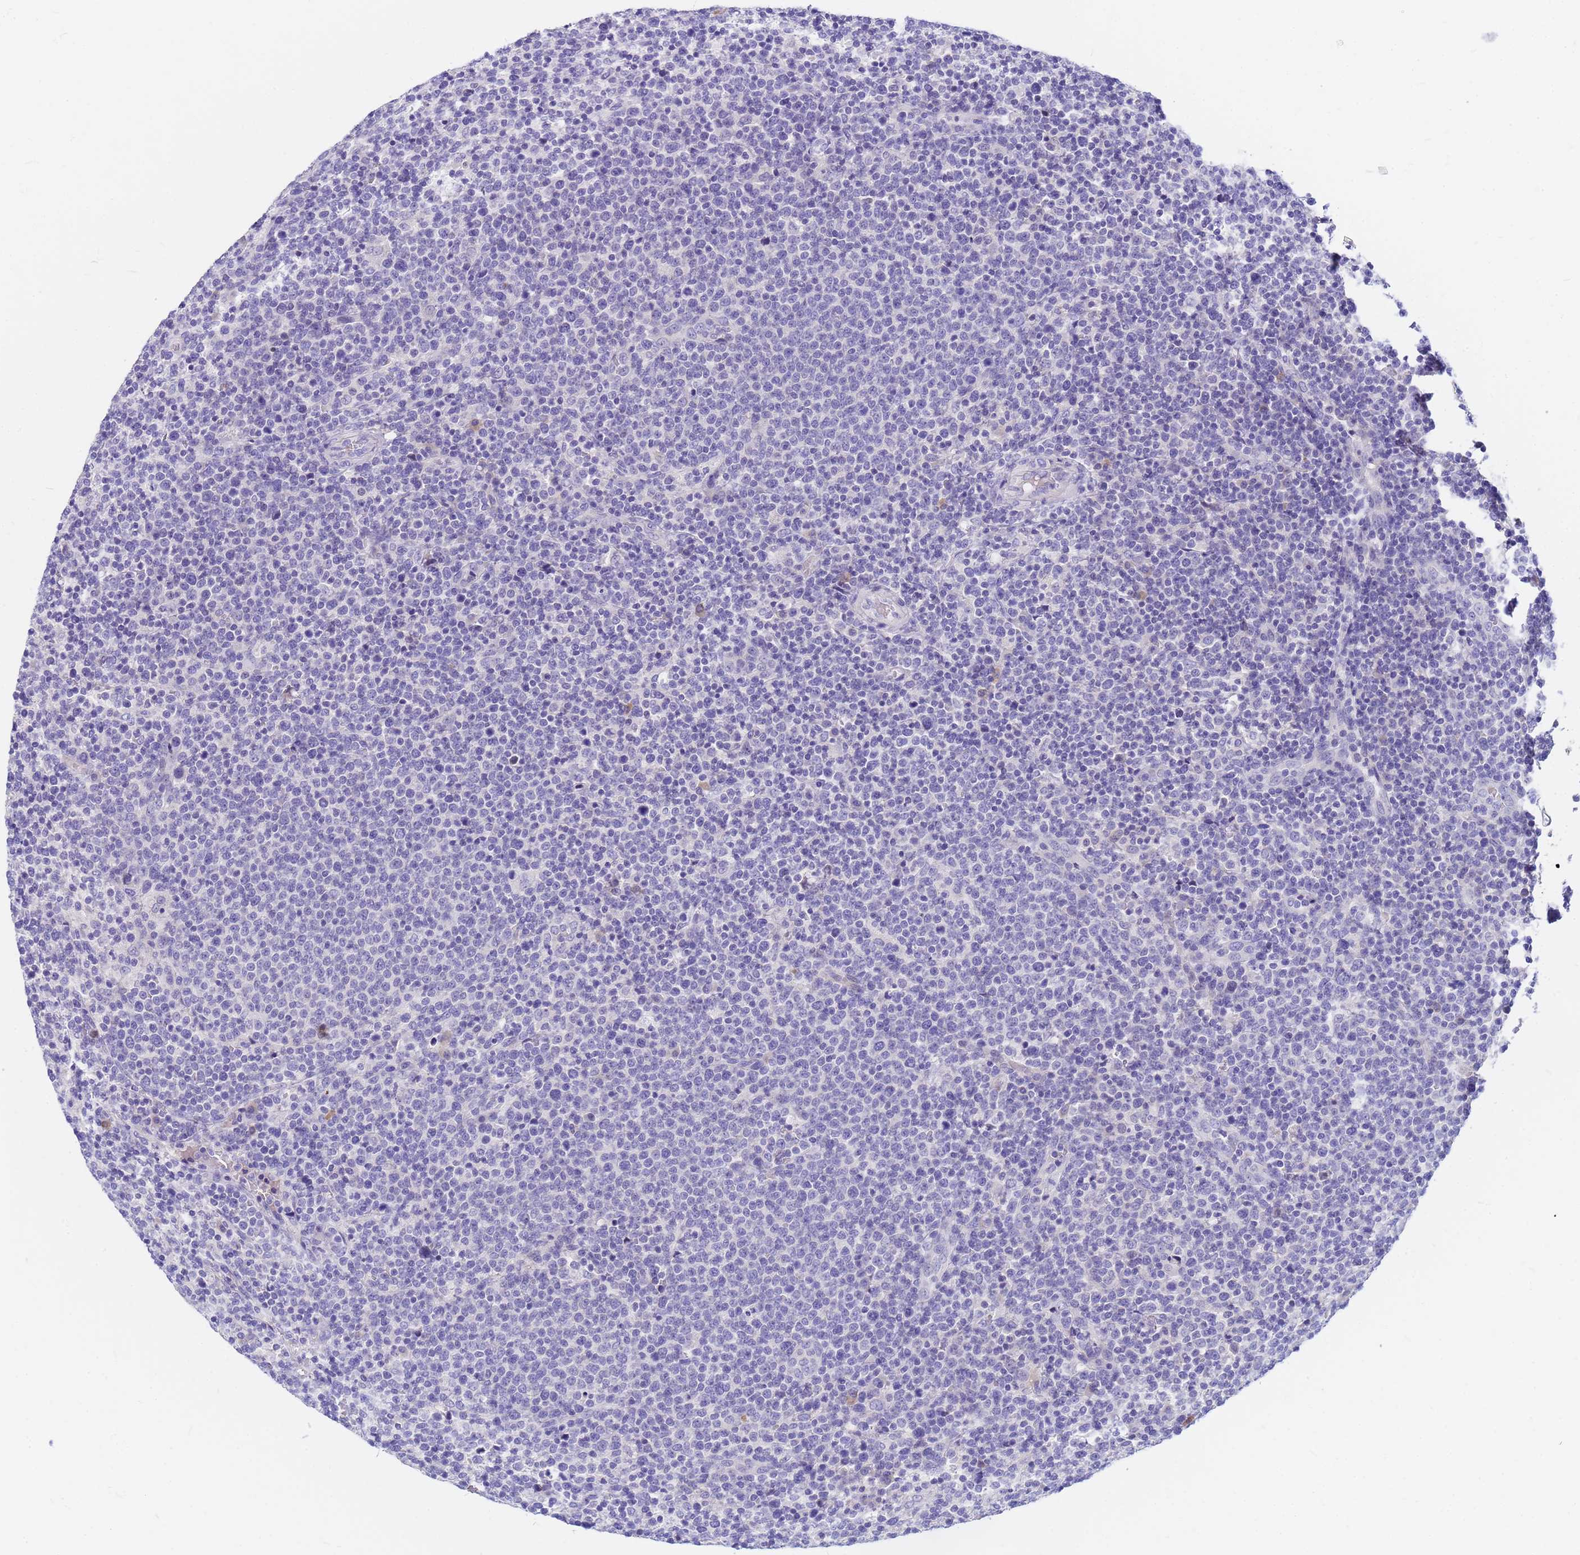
{"staining": {"intensity": "negative", "quantity": "none", "location": "none"}, "tissue": "lymphoma", "cell_type": "Tumor cells", "image_type": "cancer", "snomed": [{"axis": "morphology", "description": "Malignant lymphoma, non-Hodgkin's type, High grade"}, {"axis": "topography", "description": "Lymph node"}], "caption": "Tumor cells are negative for brown protein staining in high-grade malignant lymphoma, non-Hodgkin's type. Brightfield microscopy of immunohistochemistry (IHC) stained with DAB (3,3'-diaminobenzidine) (brown) and hematoxylin (blue), captured at high magnification.", "gene": "DPRX", "patient": {"sex": "male", "age": 61}}